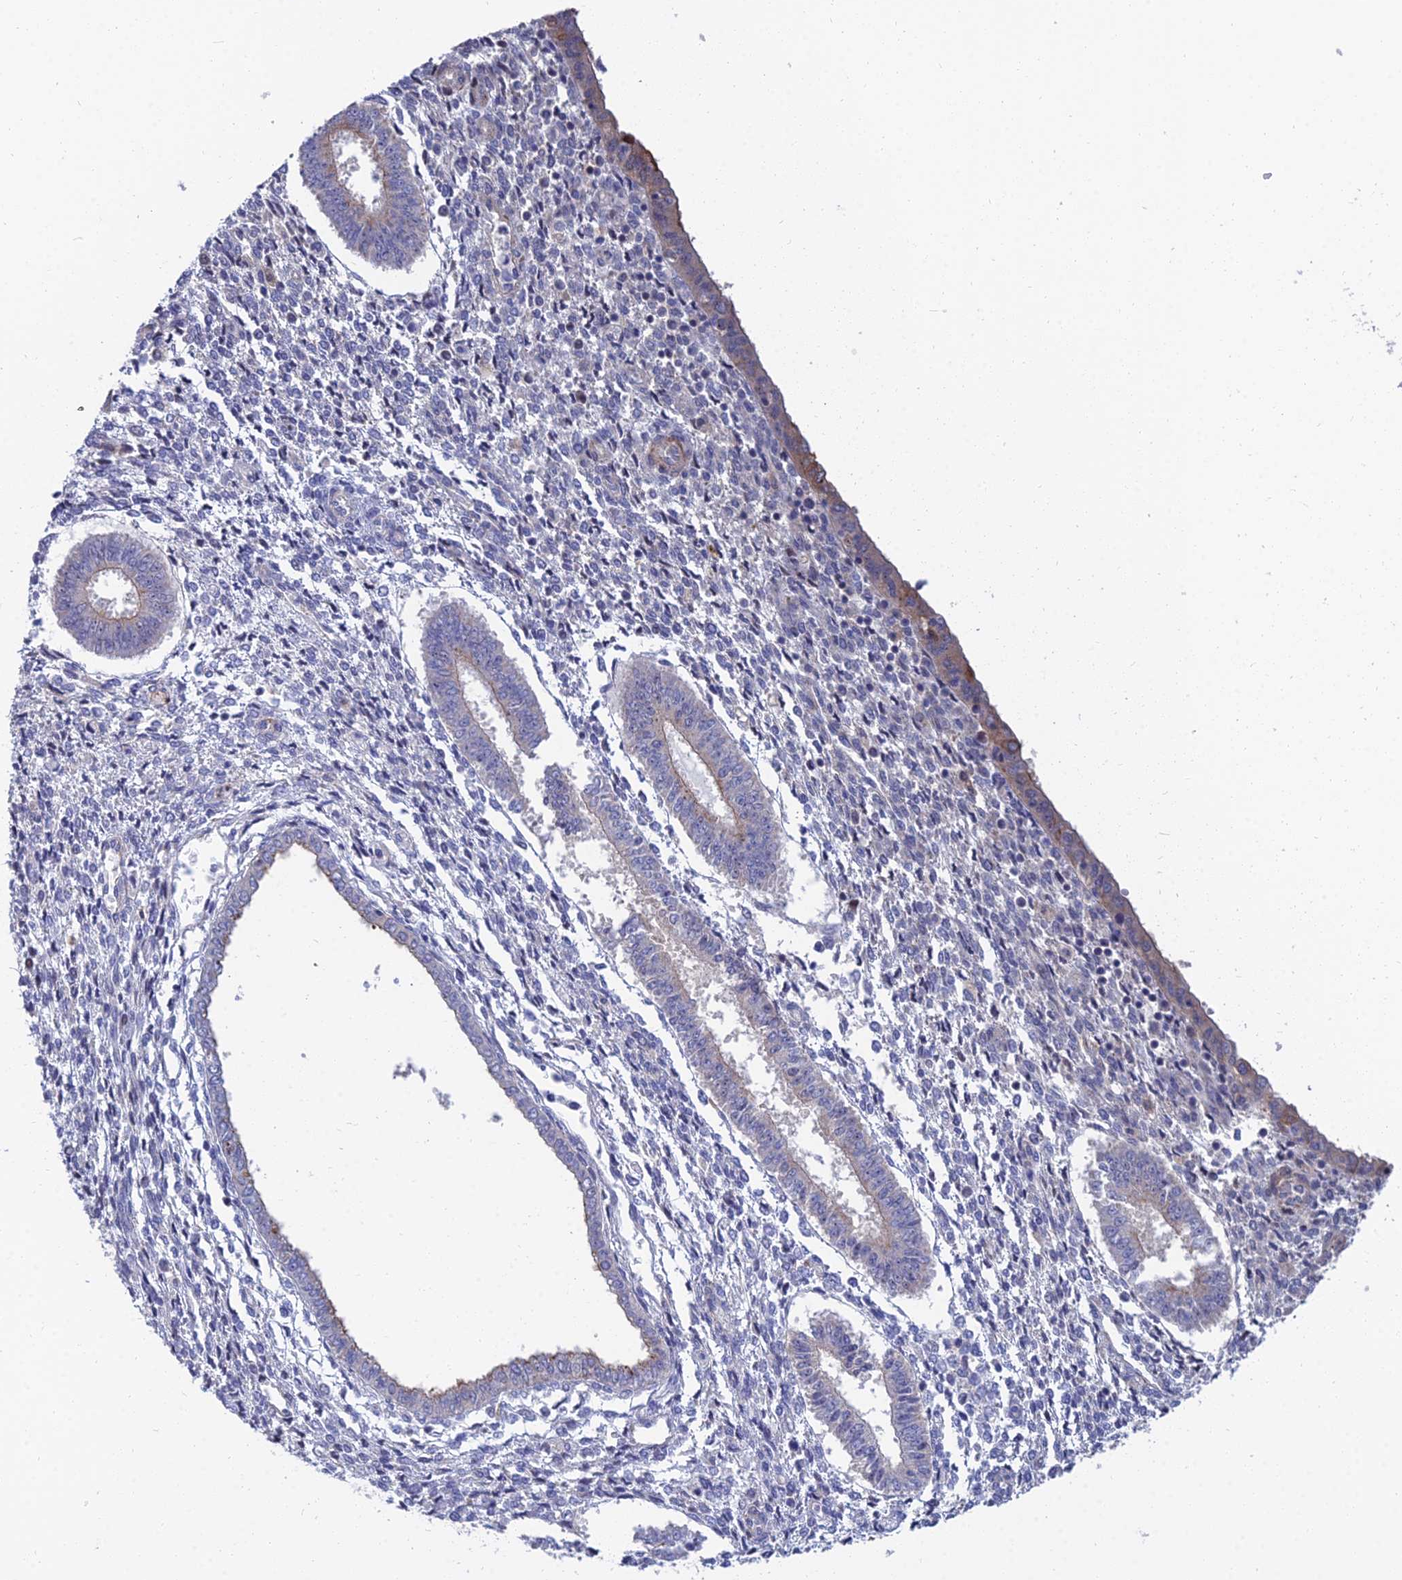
{"staining": {"intensity": "negative", "quantity": "none", "location": "none"}, "tissue": "endometrium", "cell_type": "Cells in endometrial stroma", "image_type": "normal", "snomed": [{"axis": "morphology", "description": "Normal tissue, NOS"}, {"axis": "topography", "description": "Endometrium"}], "caption": "Cells in endometrial stroma show no significant staining in normal endometrium.", "gene": "TRIM43B", "patient": {"sex": "female", "age": 35}}